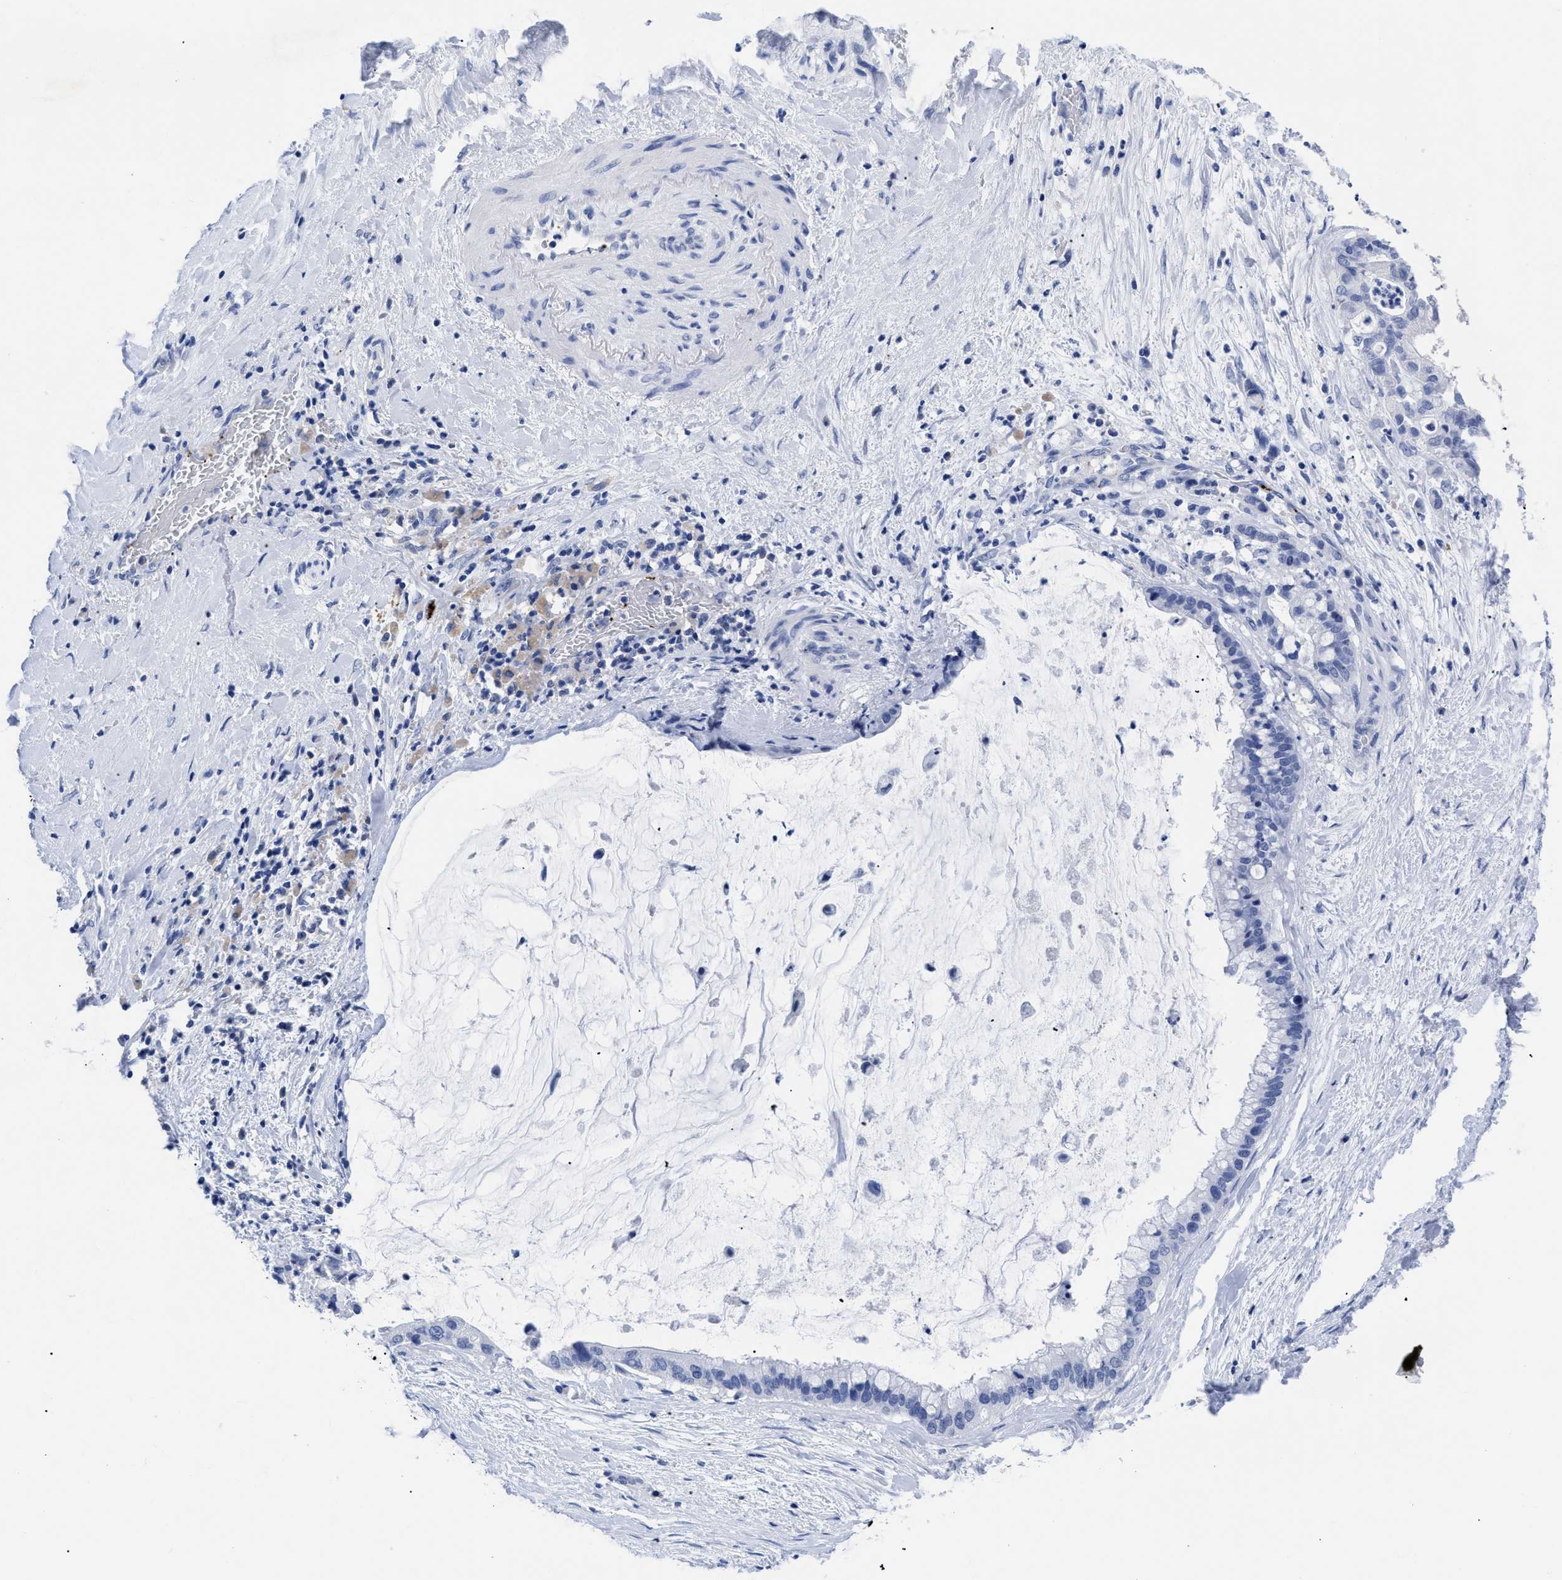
{"staining": {"intensity": "negative", "quantity": "none", "location": "none"}, "tissue": "pancreatic cancer", "cell_type": "Tumor cells", "image_type": "cancer", "snomed": [{"axis": "morphology", "description": "Adenocarcinoma, NOS"}, {"axis": "topography", "description": "Pancreas"}], "caption": "Pancreatic cancer stained for a protein using immunohistochemistry (IHC) reveals no staining tumor cells.", "gene": "TREML1", "patient": {"sex": "male", "age": 41}}